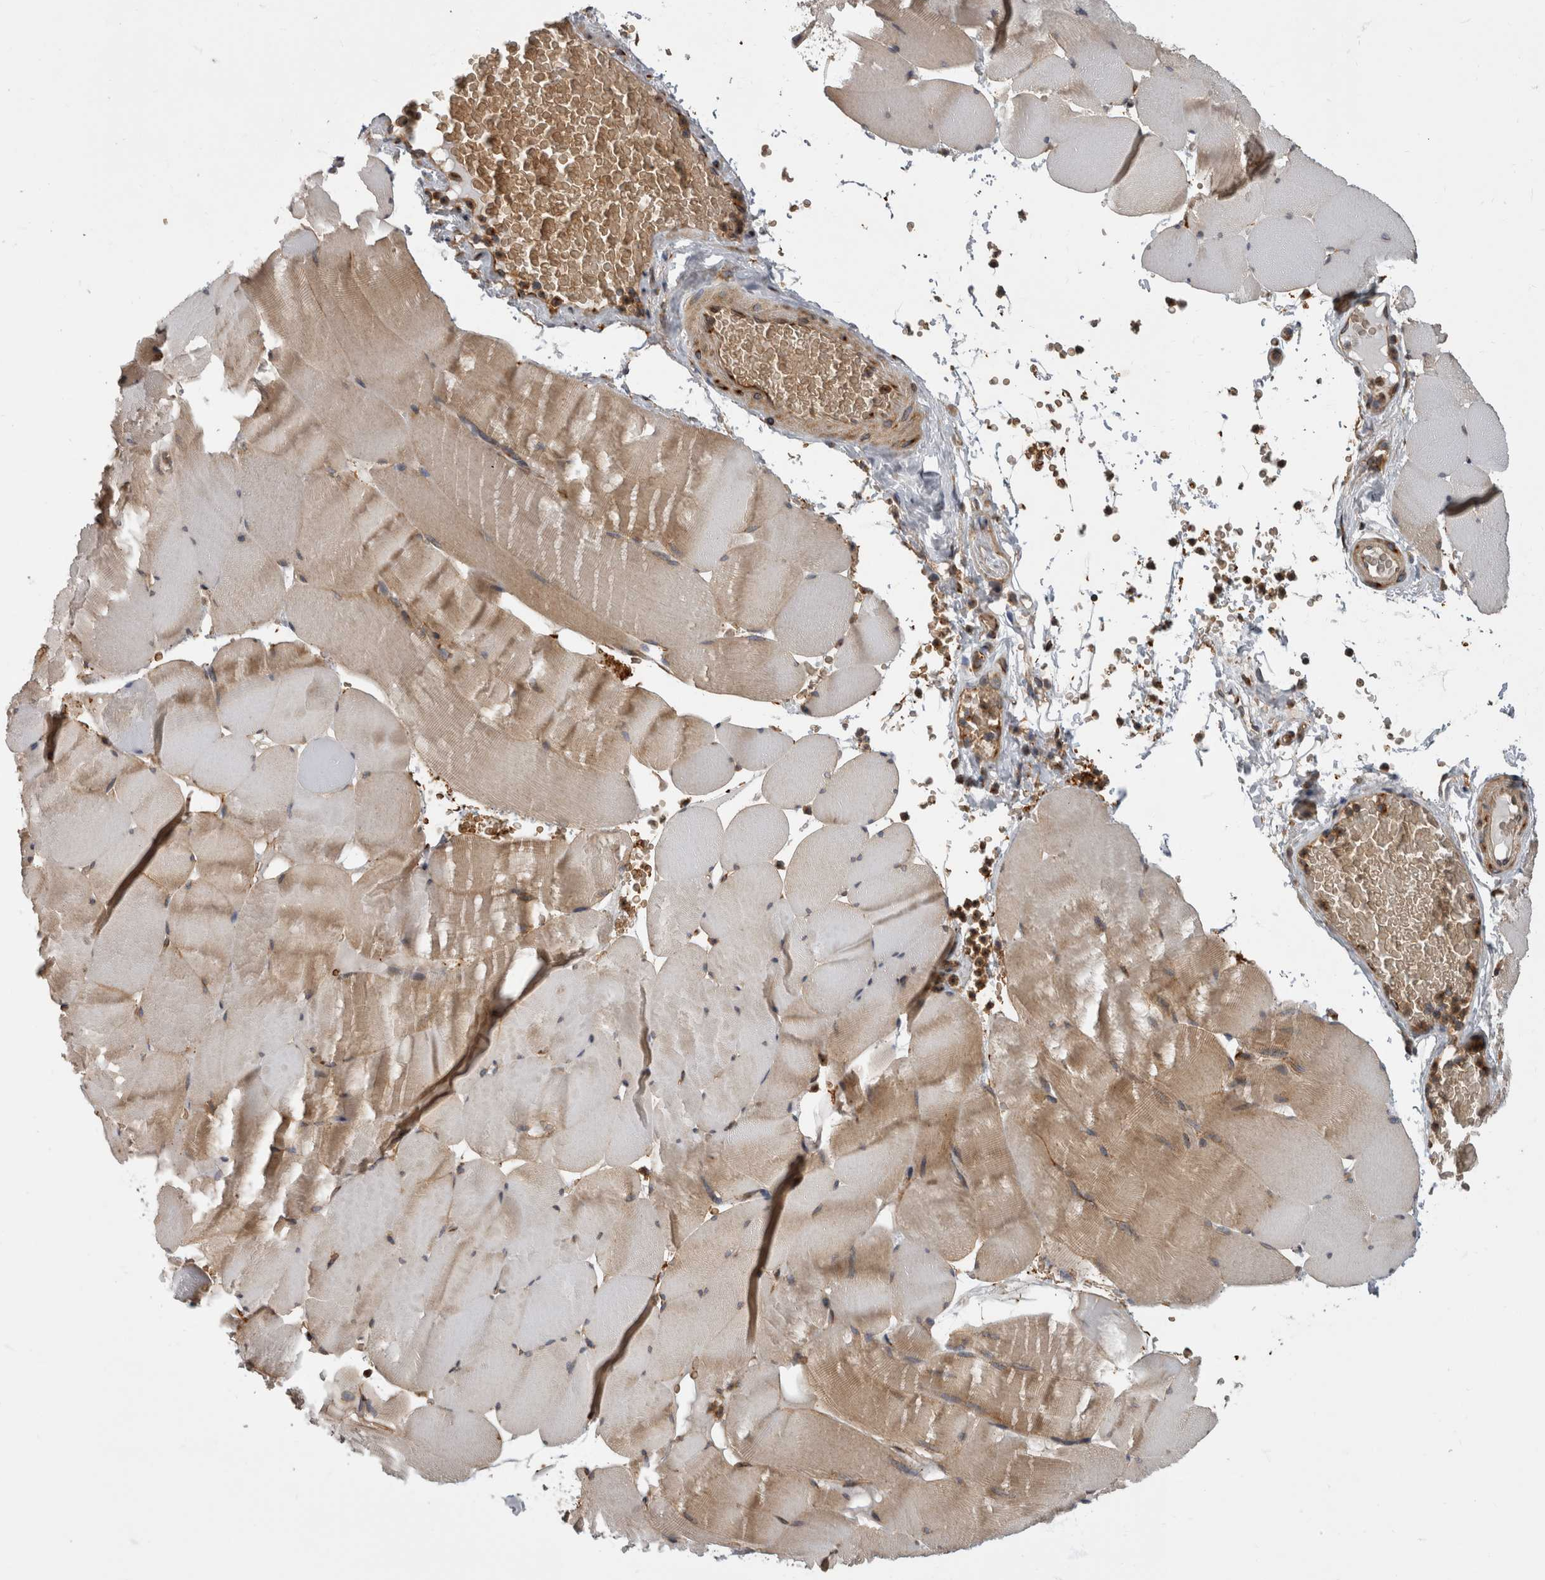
{"staining": {"intensity": "weak", "quantity": "25%-75%", "location": "cytoplasmic/membranous"}, "tissue": "skeletal muscle", "cell_type": "Myocytes", "image_type": "normal", "snomed": [{"axis": "morphology", "description": "Normal tissue, NOS"}, {"axis": "topography", "description": "Skeletal muscle"}], "caption": "Protein staining of unremarkable skeletal muscle reveals weak cytoplasmic/membranous expression in about 25%-75% of myocytes.", "gene": "HOOK3", "patient": {"sex": "male", "age": 62}}